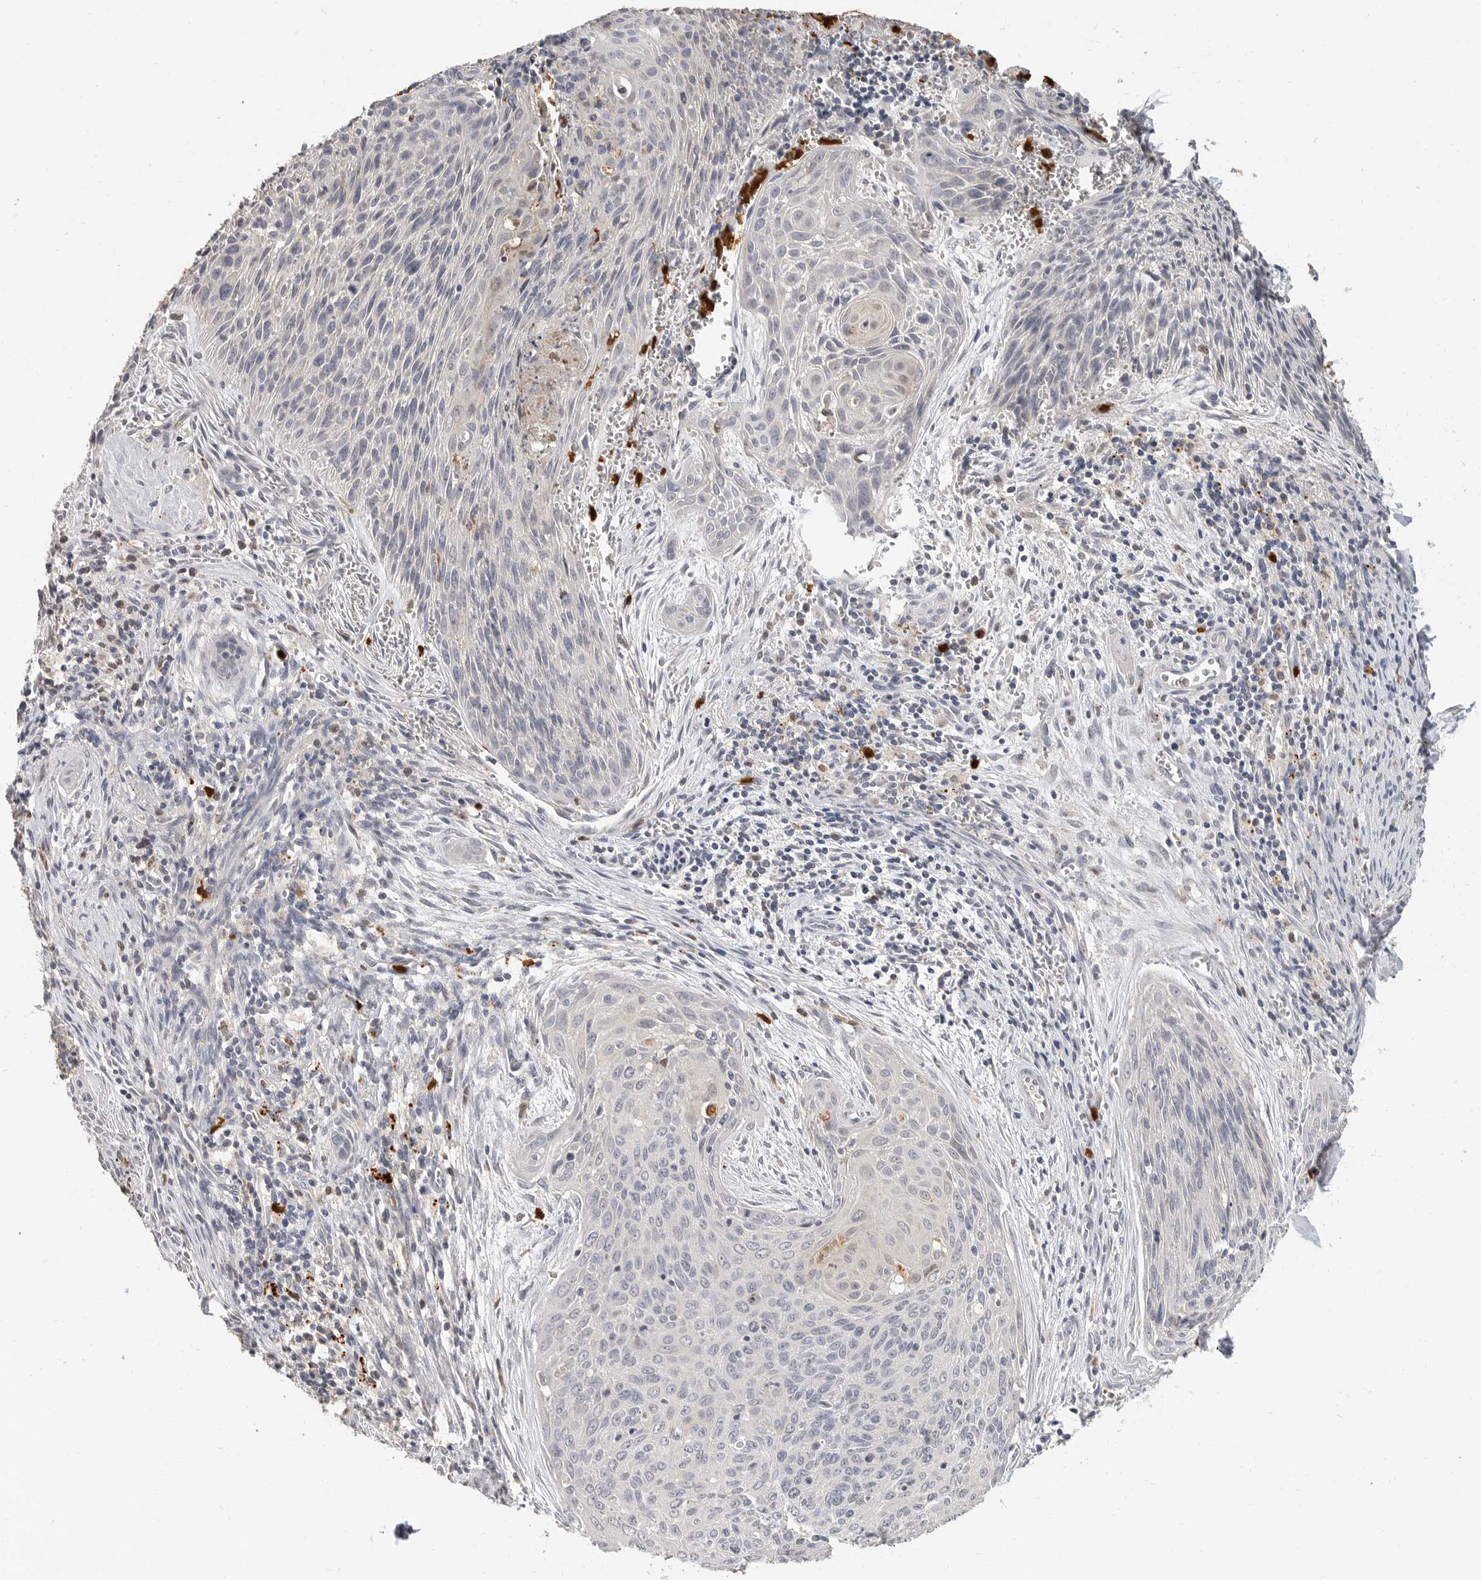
{"staining": {"intensity": "negative", "quantity": "none", "location": "none"}, "tissue": "cervical cancer", "cell_type": "Tumor cells", "image_type": "cancer", "snomed": [{"axis": "morphology", "description": "Squamous cell carcinoma, NOS"}, {"axis": "topography", "description": "Cervix"}], "caption": "Tumor cells are negative for brown protein staining in cervical cancer (squamous cell carcinoma).", "gene": "LTBR", "patient": {"sex": "female", "age": 55}}